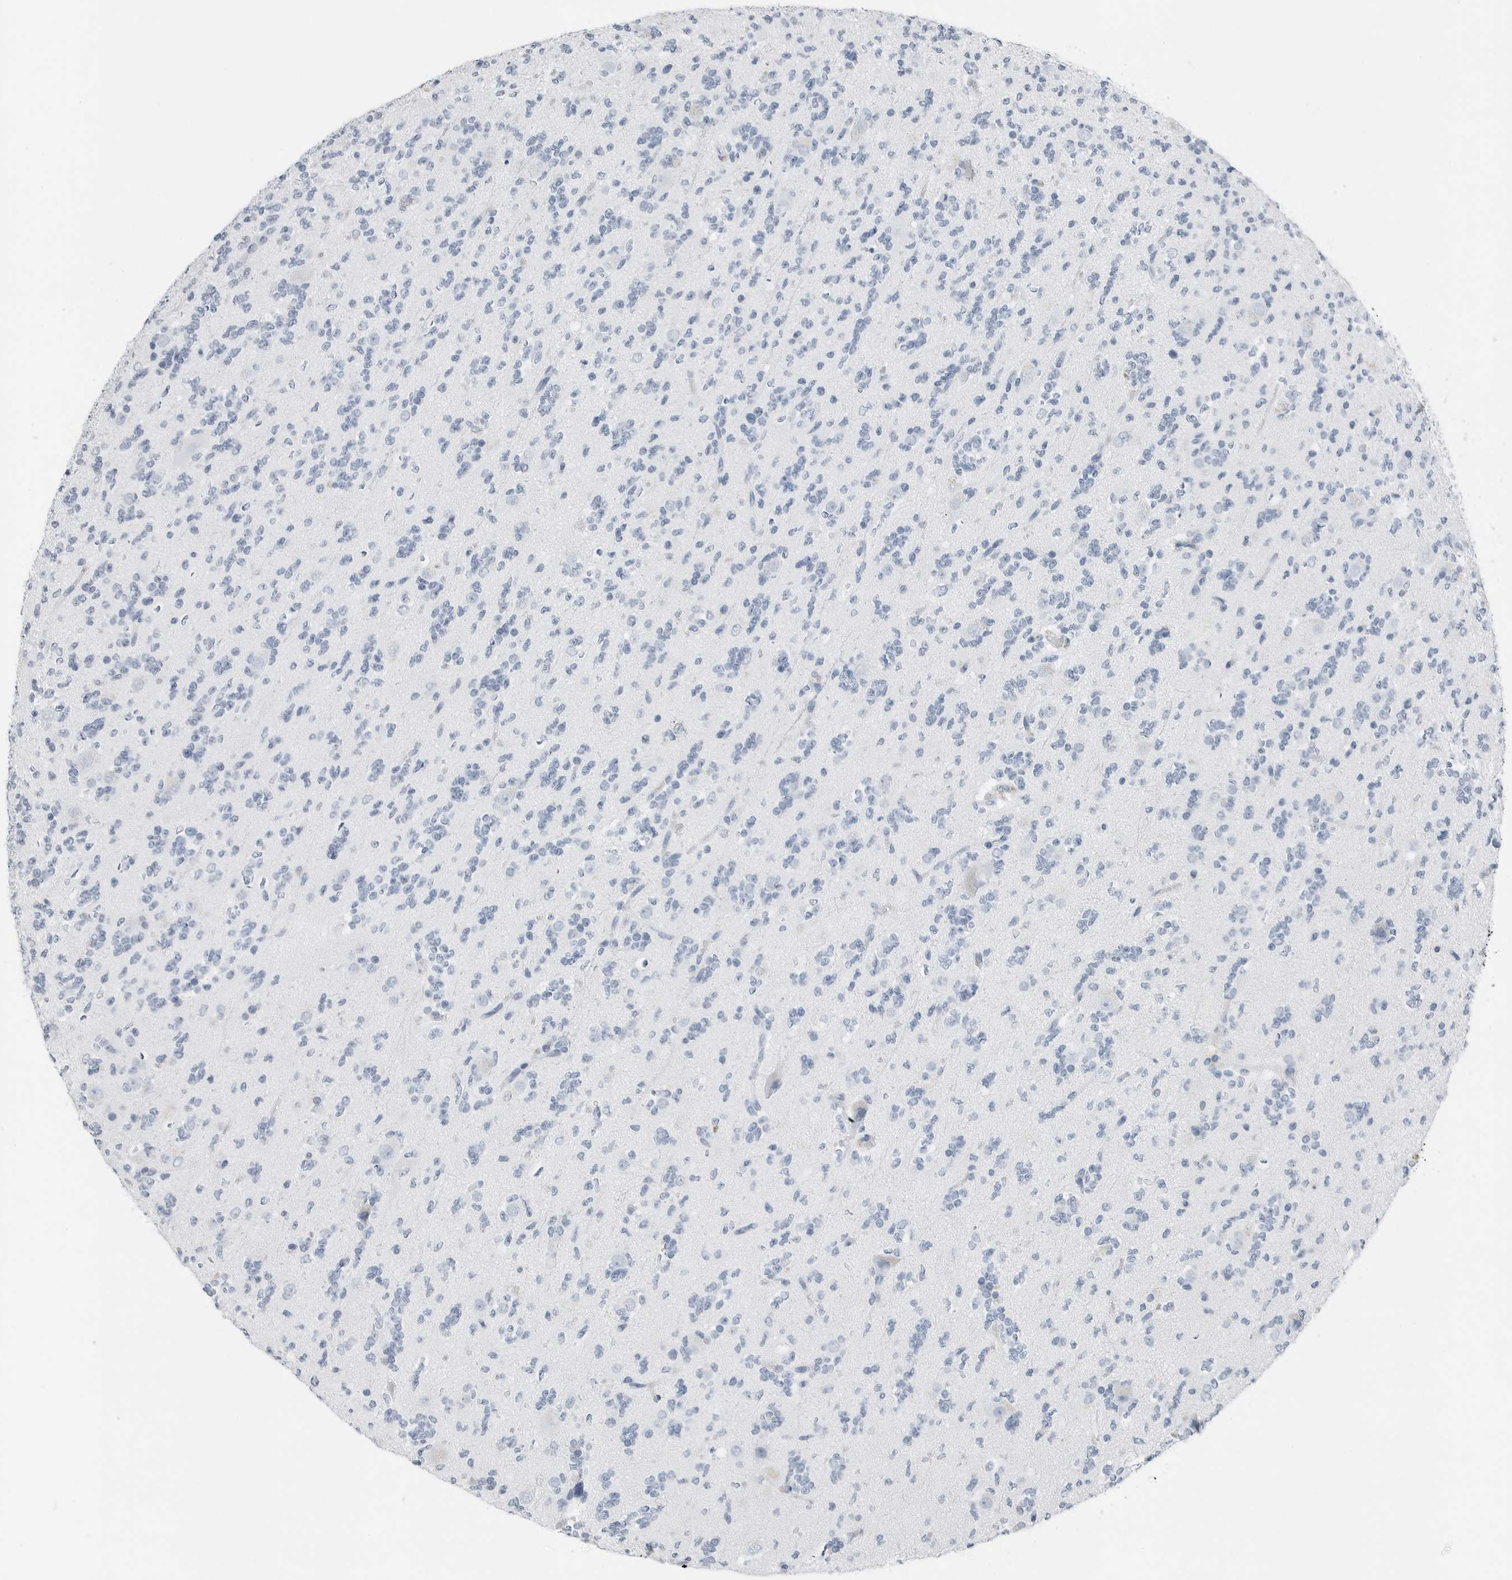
{"staining": {"intensity": "negative", "quantity": "none", "location": "none"}, "tissue": "glioma", "cell_type": "Tumor cells", "image_type": "cancer", "snomed": [{"axis": "morphology", "description": "Glioma, malignant, High grade"}, {"axis": "topography", "description": "Brain"}], "caption": "Immunohistochemical staining of glioma displays no significant positivity in tumor cells. (Stains: DAB immunohistochemistry with hematoxylin counter stain, Microscopy: brightfield microscopy at high magnification).", "gene": "SLPI", "patient": {"sex": "female", "age": 62}}